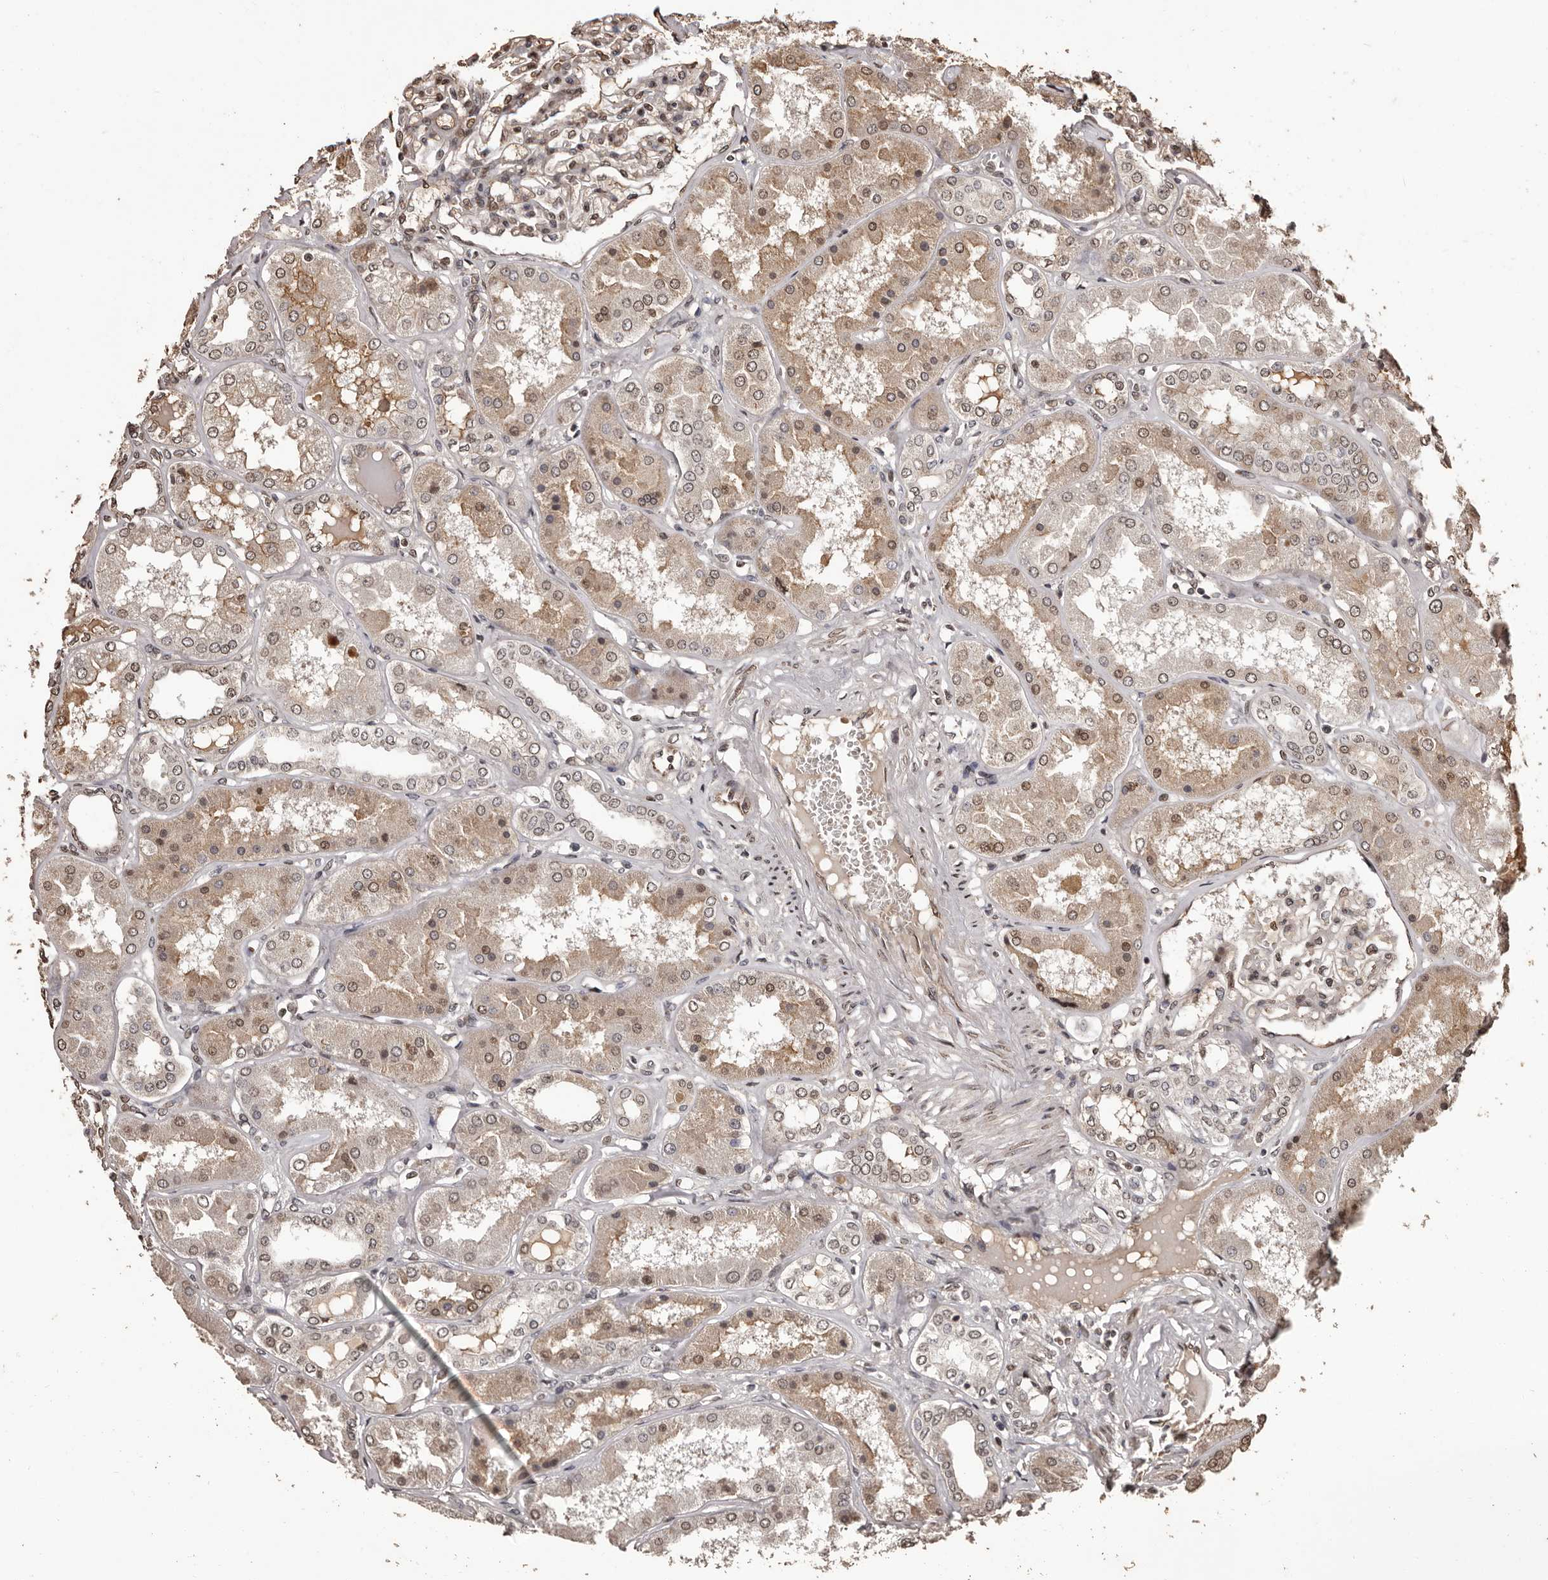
{"staining": {"intensity": "moderate", "quantity": "25%-75%", "location": "nuclear"}, "tissue": "kidney", "cell_type": "Cells in glomeruli", "image_type": "normal", "snomed": [{"axis": "morphology", "description": "Normal tissue, NOS"}, {"axis": "topography", "description": "Kidney"}], "caption": "The micrograph demonstrates staining of normal kidney, revealing moderate nuclear protein expression (brown color) within cells in glomeruli.", "gene": "NAV1", "patient": {"sex": "female", "age": 56}}